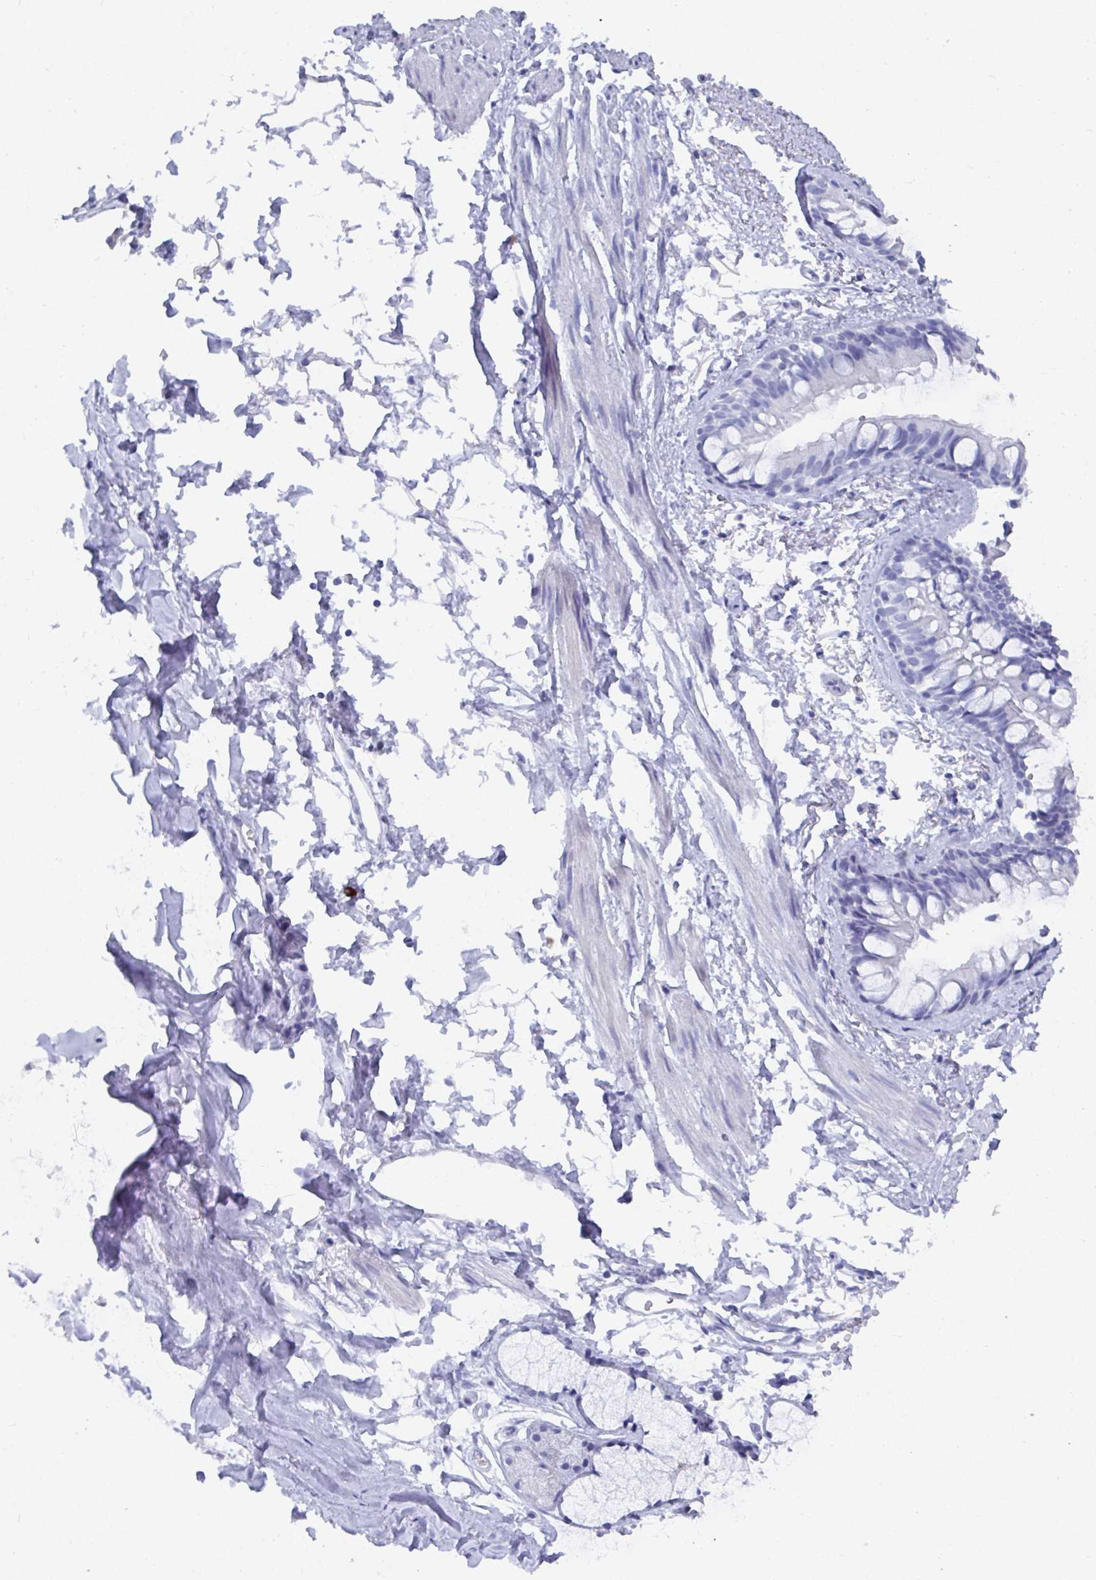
{"staining": {"intensity": "negative", "quantity": "none", "location": "none"}, "tissue": "bronchus", "cell_type": "Respiratory epithelial cells", "image_type": "normal", "snomed": [{"axis": "morphology", "description": "Normal tissue, NOS"}, {"axis": "topography", "description": "Bronchus"}], "caption": "An image of bronchus stained for a protein shows no brown staining in respiratory epithelial cells.", "gene": "GRIA1", "patient": {"sex": "female", "age": 59}}